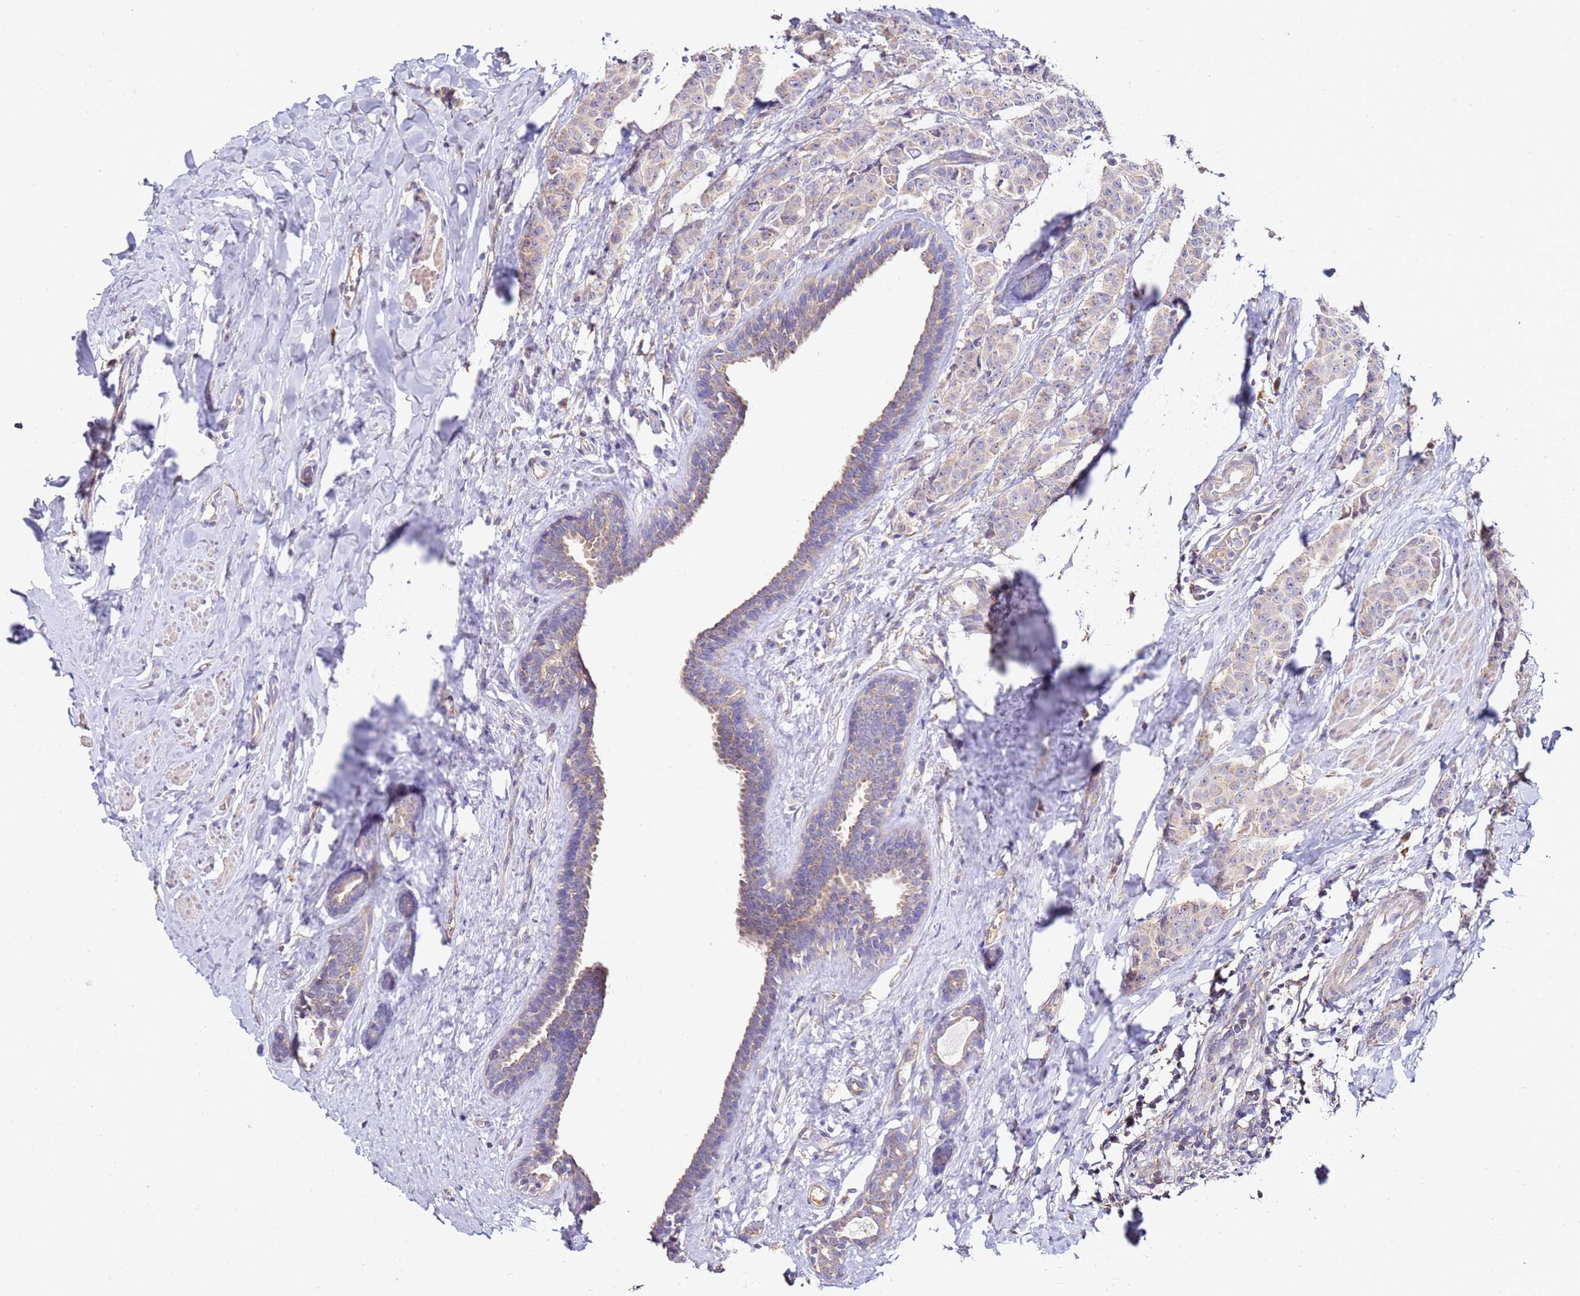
{"staining": {"intensity": "weak", "quantity": "<25%", "location": "cytoplasmic/membranous"}, "tissue": "breast cancer", "cell_type": "Tumor cells", "image_type": "cancer", "snomed": [{"axis": "morphology", "description": "Duct carcinoma"}, {"axis": "topography", "description": "Breast"}], "caption": "Breast cancer was stained to show a protein in brown. There is no significant staining in tumor cells.", "gene": "OR2B11", "patient": {"sex": "female", "age": 40}}